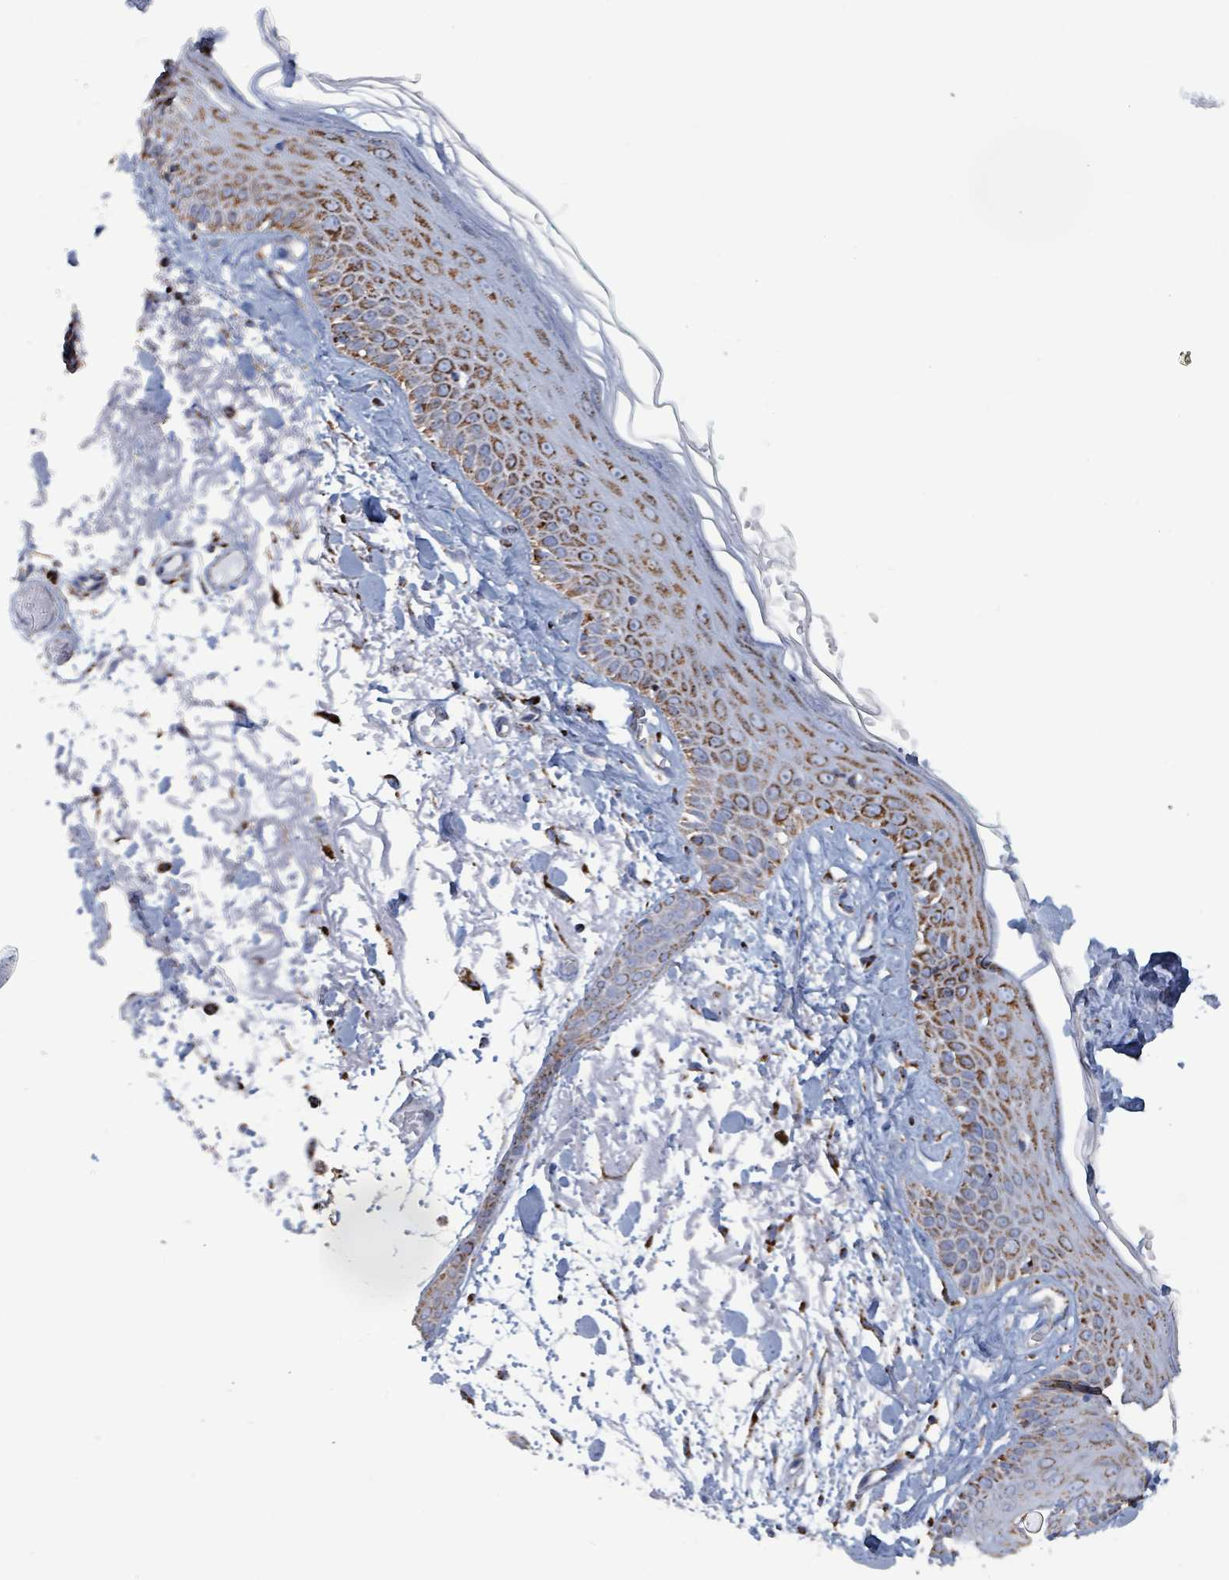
{"staining": {"intensity": "strong", "quantity": ">75%", "location": "cytoplasmic/membranous"}, "tissue": "skin", "cell_type": "Fibroblasts", "image_type": "normal", "snomed": [{"axis": "morphology", "description": "Normal tissue, NOS"}, {"axis": "topography", "description": "Skin"}], "caption": "Fibroblasts display high levels of strong cytoplasmic/membranous positivity in approximately >75% of cells in unremarkable skin. Immunohistochemistry stains the protein in brown and the nuclei are stained blue.", "gene": "IDH3B", "patient": {"sex": "male", "age": 79}}